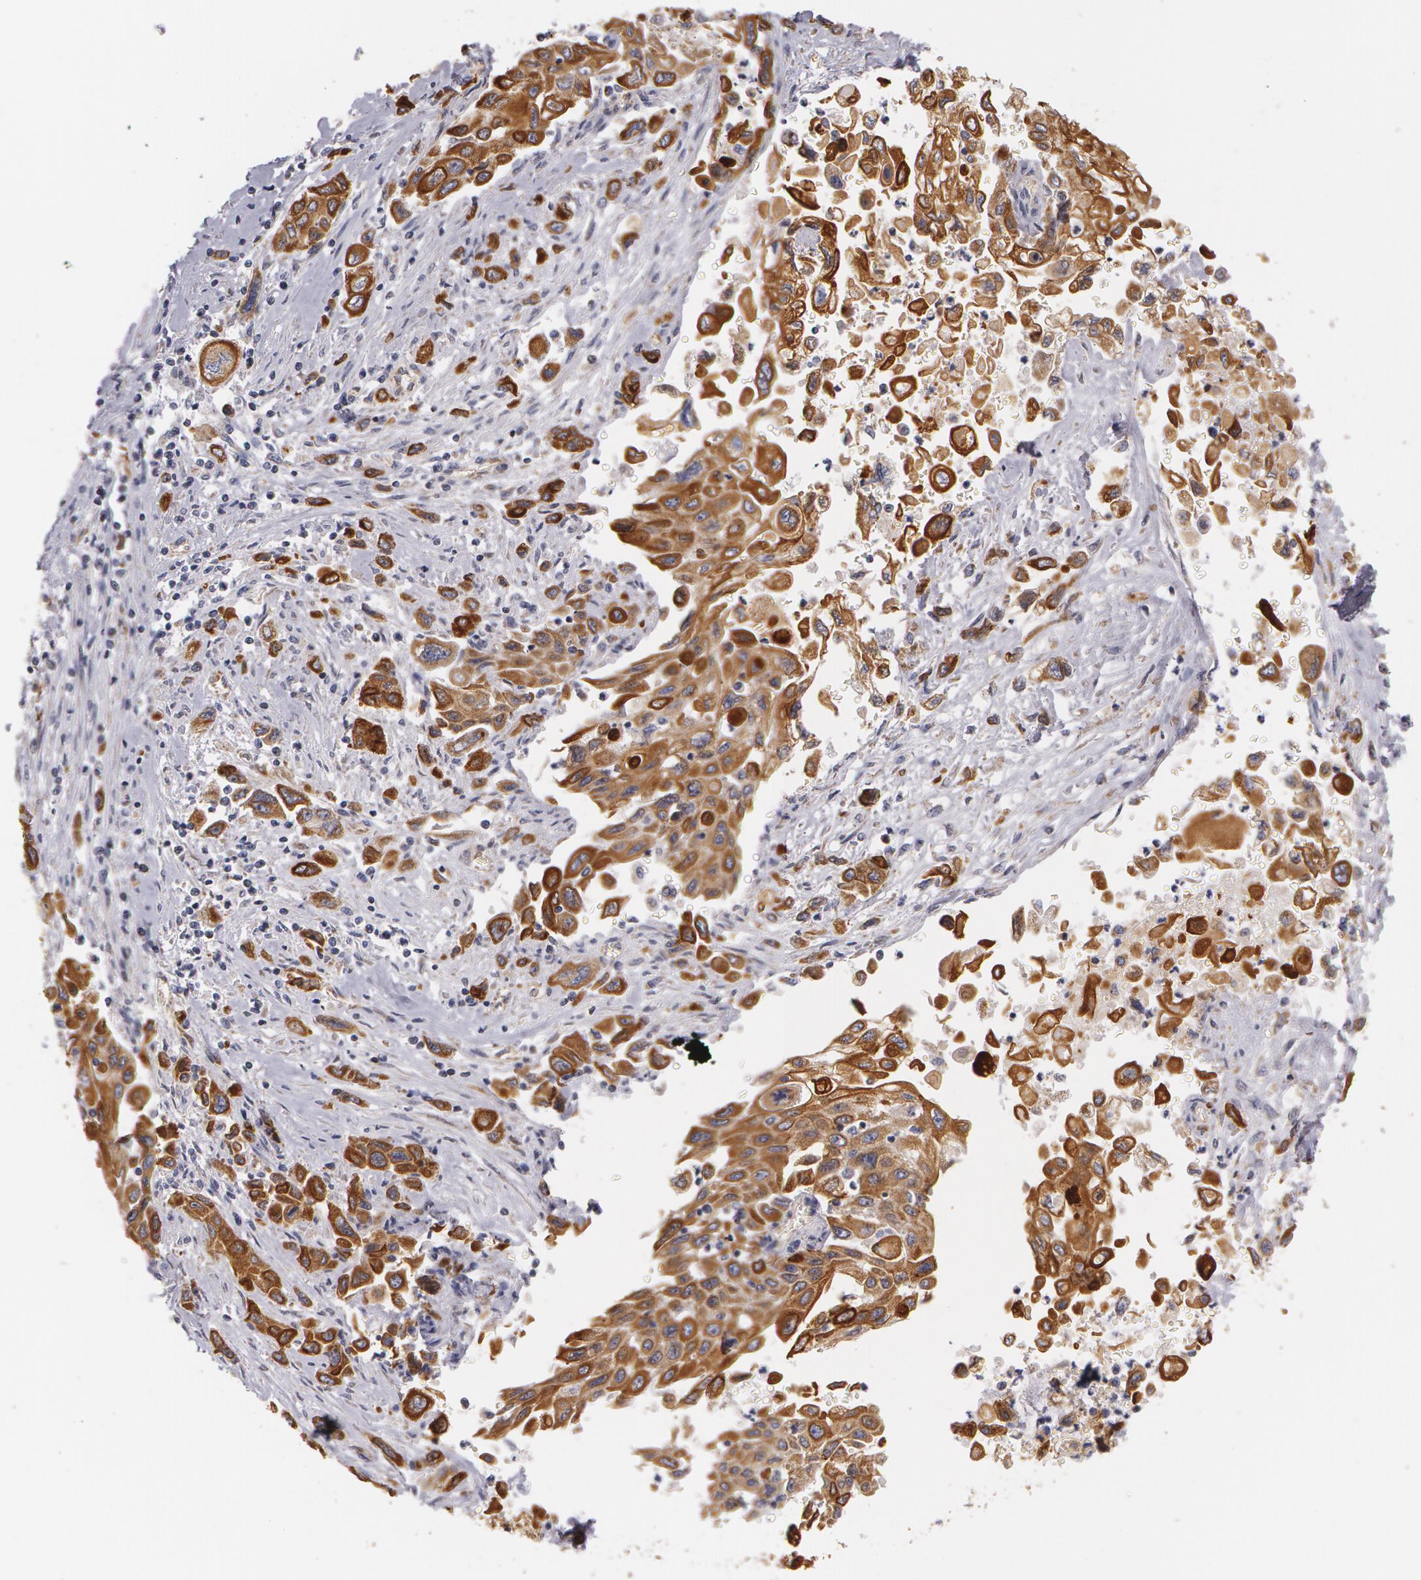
{"staining": {"intensity": "moderate", "quantity": ">75%", "location": "cytoplasmic/membranous"}, "tissue": "pancreatic cancer", "cell_type": "Tumor cells", "image_type": "cancer", "snomed": [{"axis": "morphology", "description": "Adenocarcinoma, NOS"}, {"axis": "topography", "description": "Pancreas"}], "caption": "IHC (DAB) staining of adenocarcinoma (pancreatic) shows moderate cytoplasmic/membranous protein expression in approximately >75% of tumor cells.", "gene": "KRT18", "patient": {"sex": "male", "age": 70}}